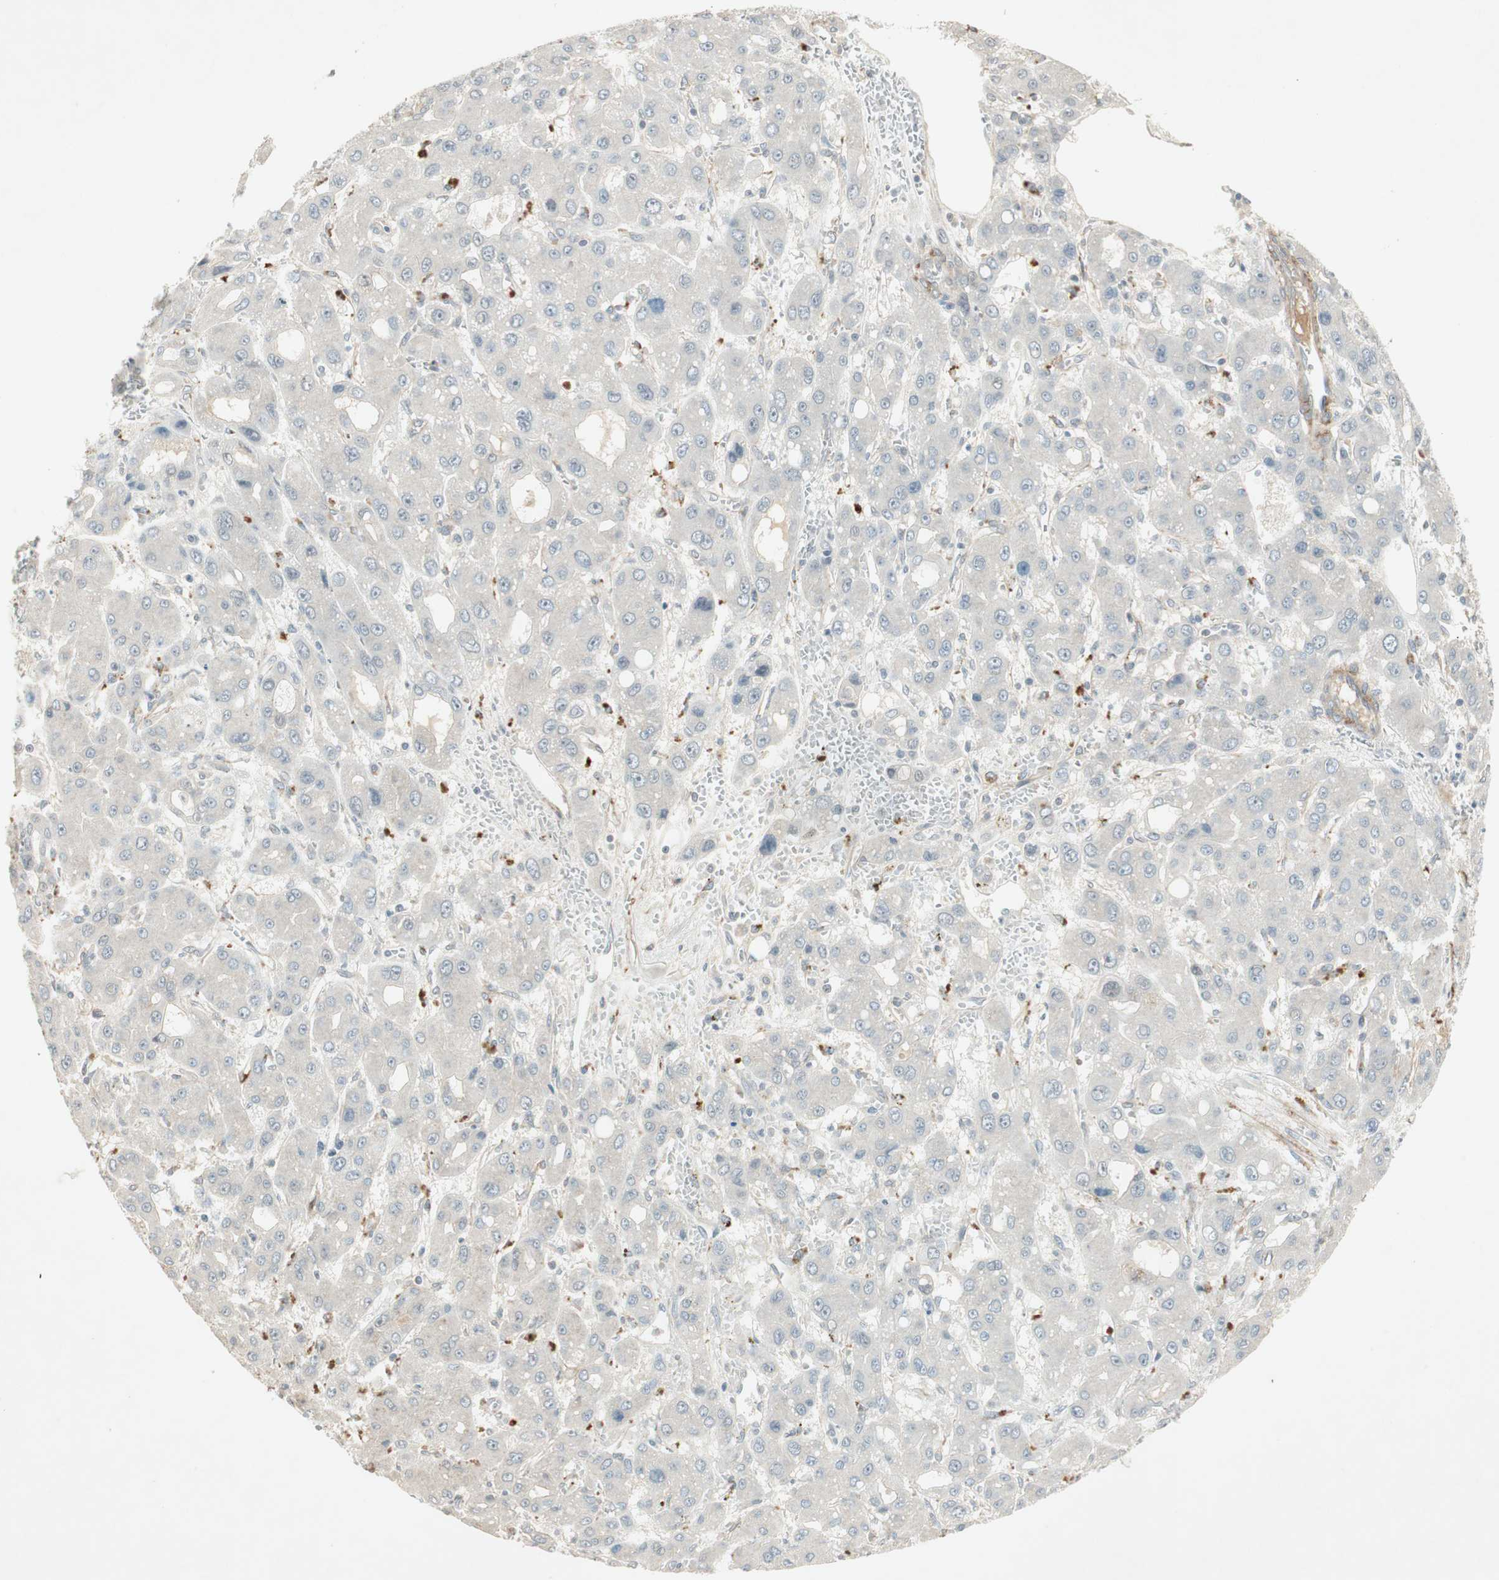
{"staining": {"intensity": "negative", "quantity": "none", "location": "none"}, "tissue": "liver cancer", "cell_type": "Tumor cells", "image_type": "cancer", "snomed": [{"axis": "morphology", "description": "Carcinoma, Hepatocellular, NOS"}, {"axis": "topography", "description": "Liver"}], "caption": "Immunohistochemistry micrograph of liver cancer stained for a protein (brown), which displays no positivity in tumor cells. (Brightfield microscopy of DAB (3,3'-diaminobenzidine) IHC at high magnification).", "gene": "RNGTT", "patient": {"sex": "male", "age": 55}}